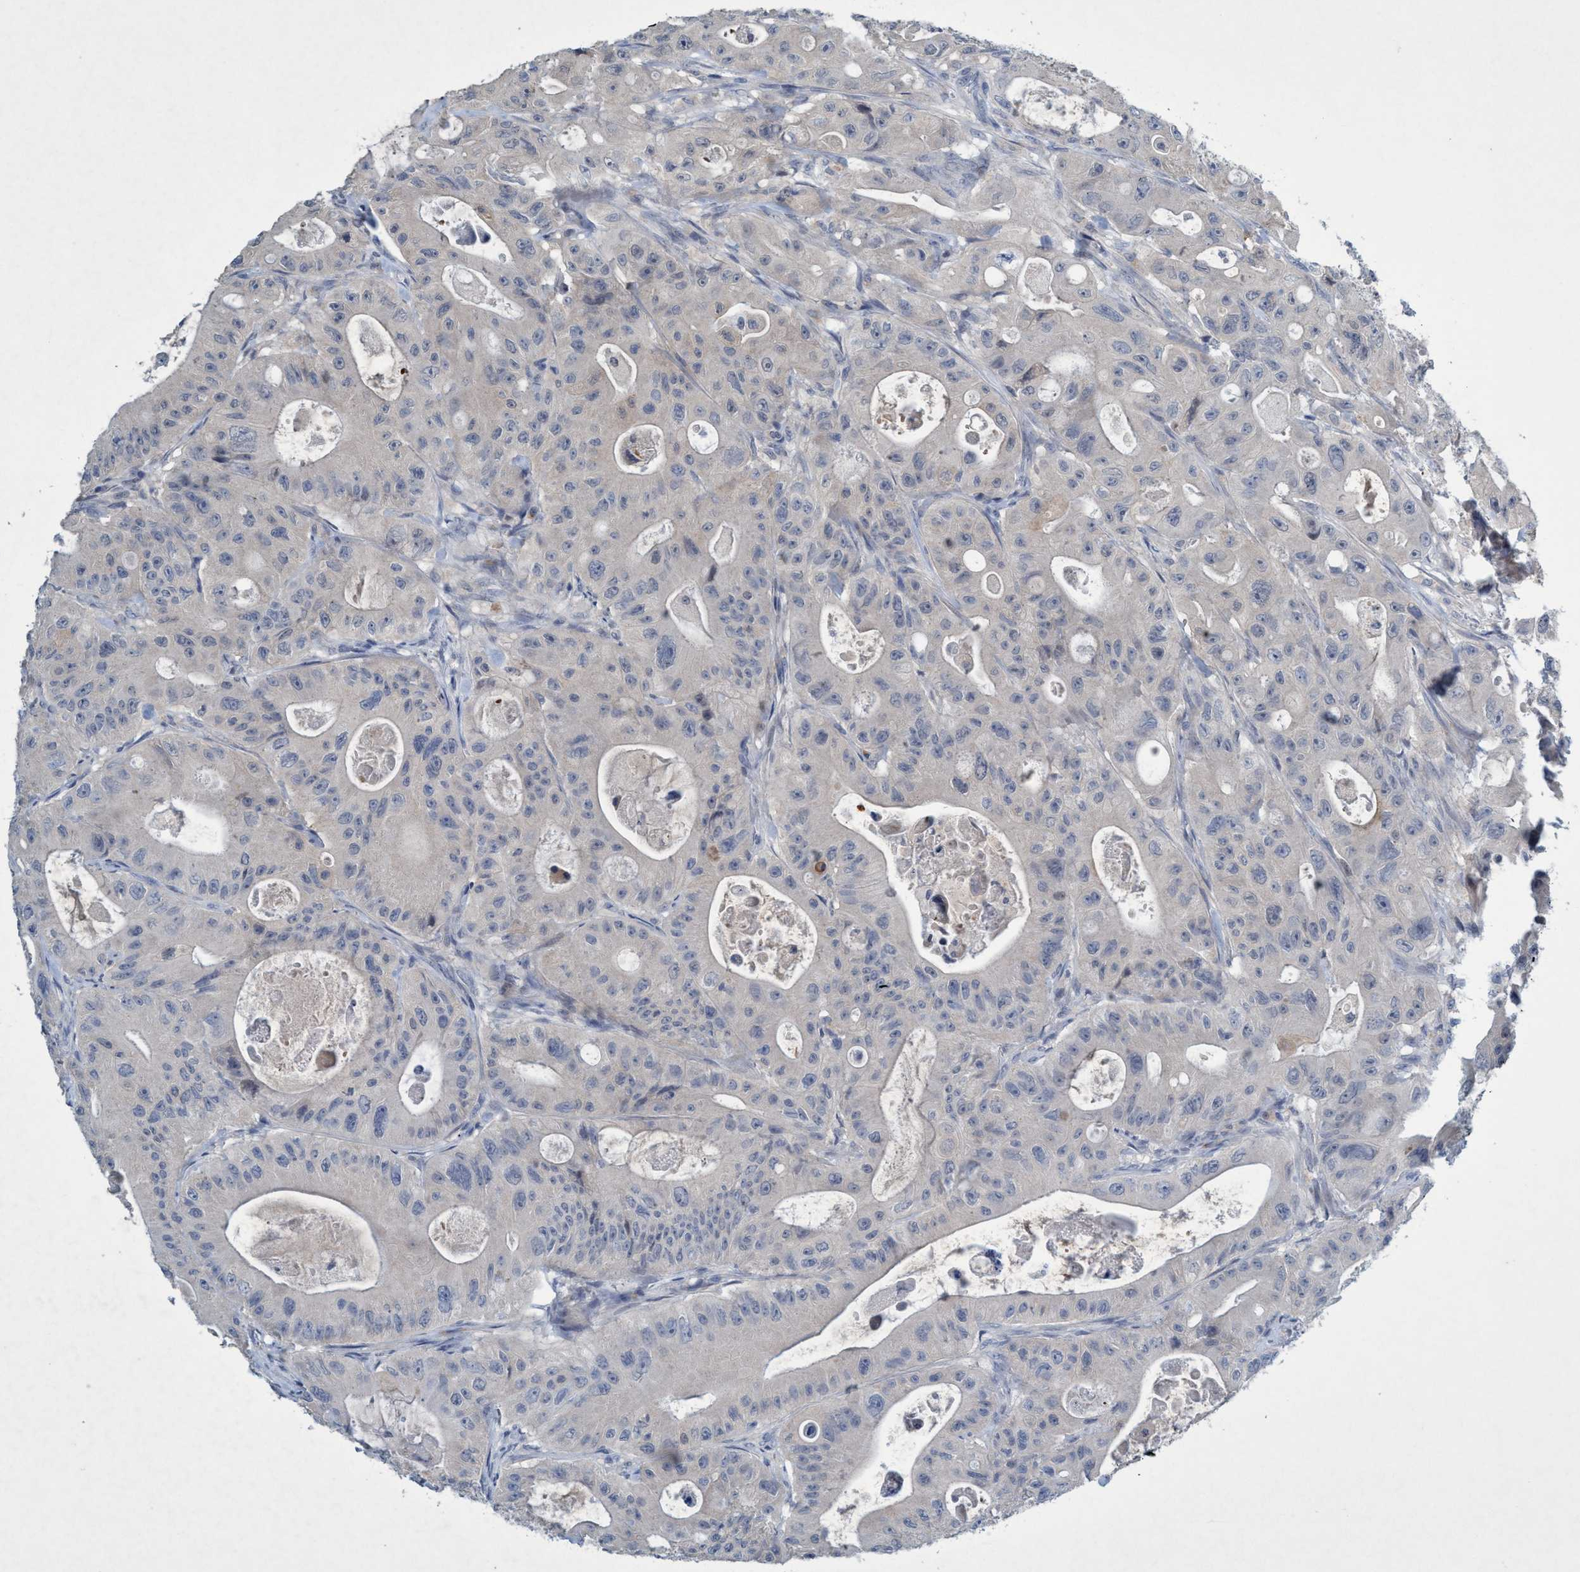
{"staining": {"intensity": "negative", "quantity": "none", "location": "none"}, "tissue": "colorectal cancer", "cell_type": "Tumor cells", "image_type": "cancer", "snomed": [{"axis": "morphology", "description": "Adenocarcinoma, NOS"}, {"axis": "topography", "description": "Colon"}], "caption": "Micrograph shows no significant protein staining in tumor cells of adenocarcinoma (colorectal).", "gene": "RNF208", "patient": {"sex": "female", "age": 46}}